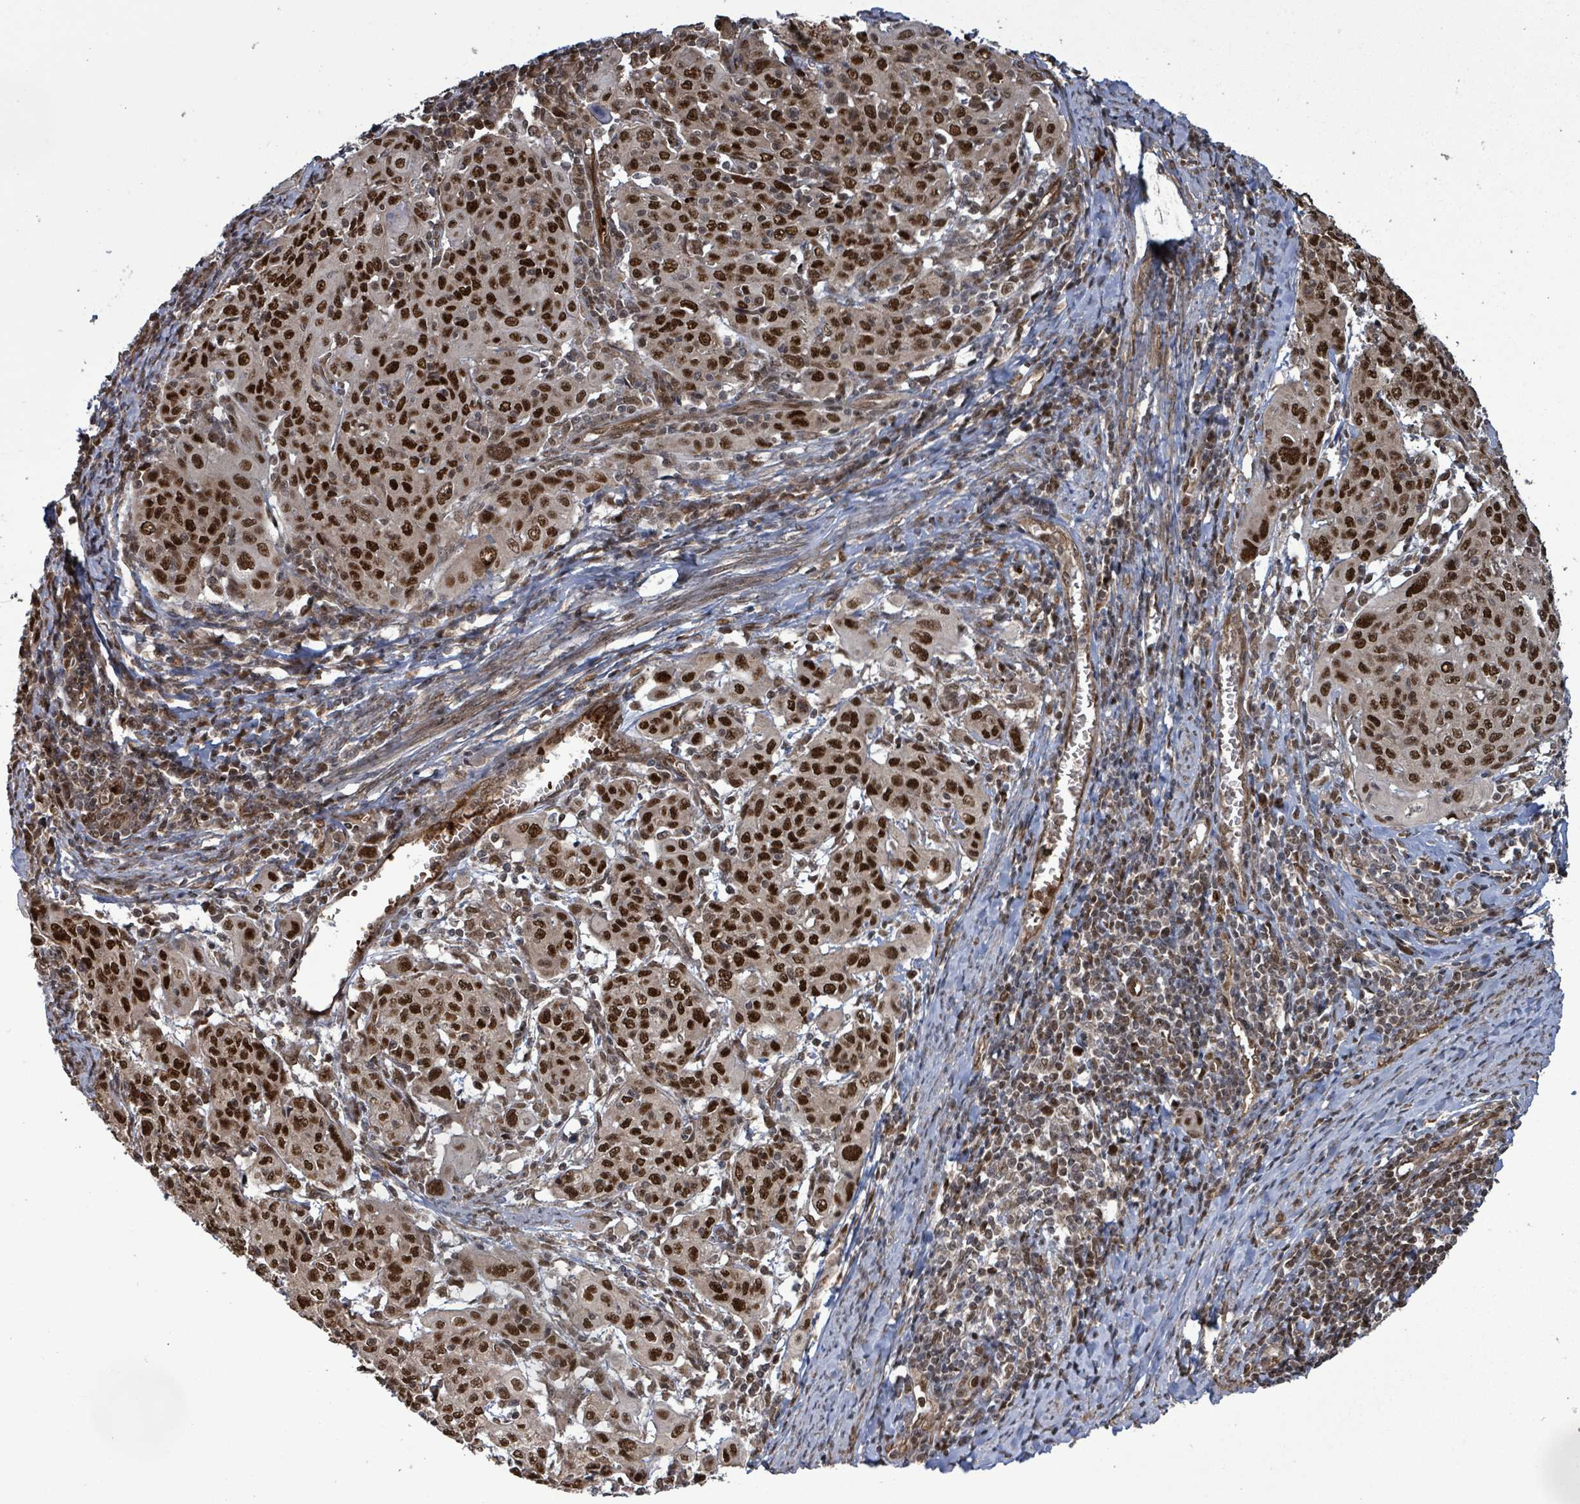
{"staining": {"intensity": "strong", "quantity": ">75%", "location": "nuclear"}, "tissue": "cervical cancer", "cell_type": "Tumor cells", "image_type": "cancer", "snomed": [{"axis": "morphology", "description": "Squamous cell carcinoma, NOS"}, {"axis": "topography", "description": "Cervix"}], "caption": "Immunohistochemistry image of cervical squamous cell carcinoma stained for a protein (brown), which displays high levels of strong nuclear positivity in about >75% of tumor cells.", "gene": "PATZ1", "patient": {"sex": "female", "age": 67}}